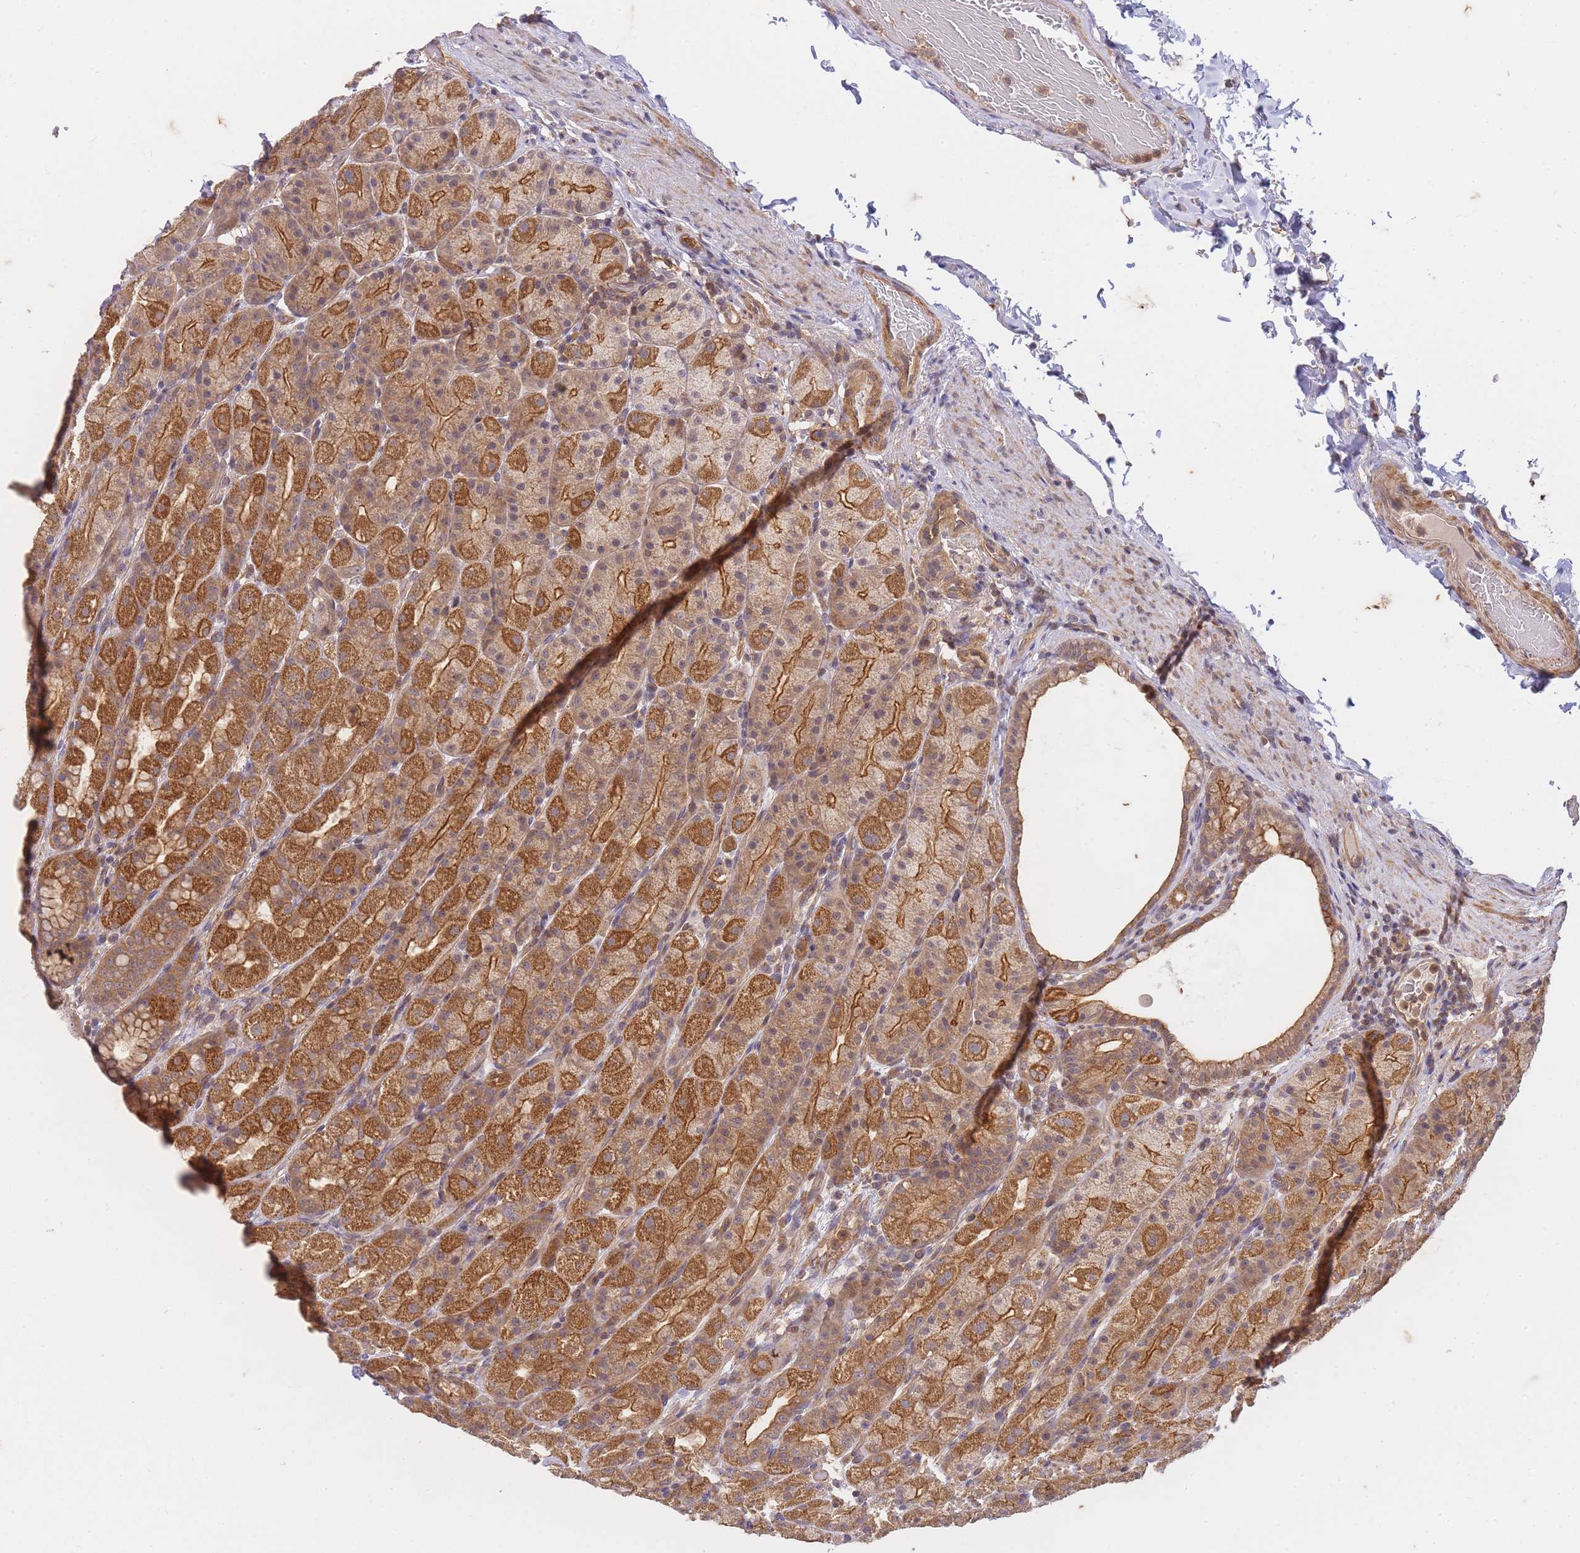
{"staining": {"intensity": "moderate", "quantity": ">75%", "location": "cytoplasmic/membranous"}, "tissue": "stomach", "cell_type": "Glandular cells", "image_type": "normal", "snomed": [{"axis": "morphology", "description": "Normal tissue, NOS"}, {"axis": "topography", "description": "Stomach, upper"}, {"axis": "topography", "description": "Stomach"}], "caption": "The immunohistochemical stain shows moderate cytoplasmic/membranous staining in glandular cells of benign stomach.", "gene": "ST8SIA4", "patient": {"sex": "male", "age": 68}}